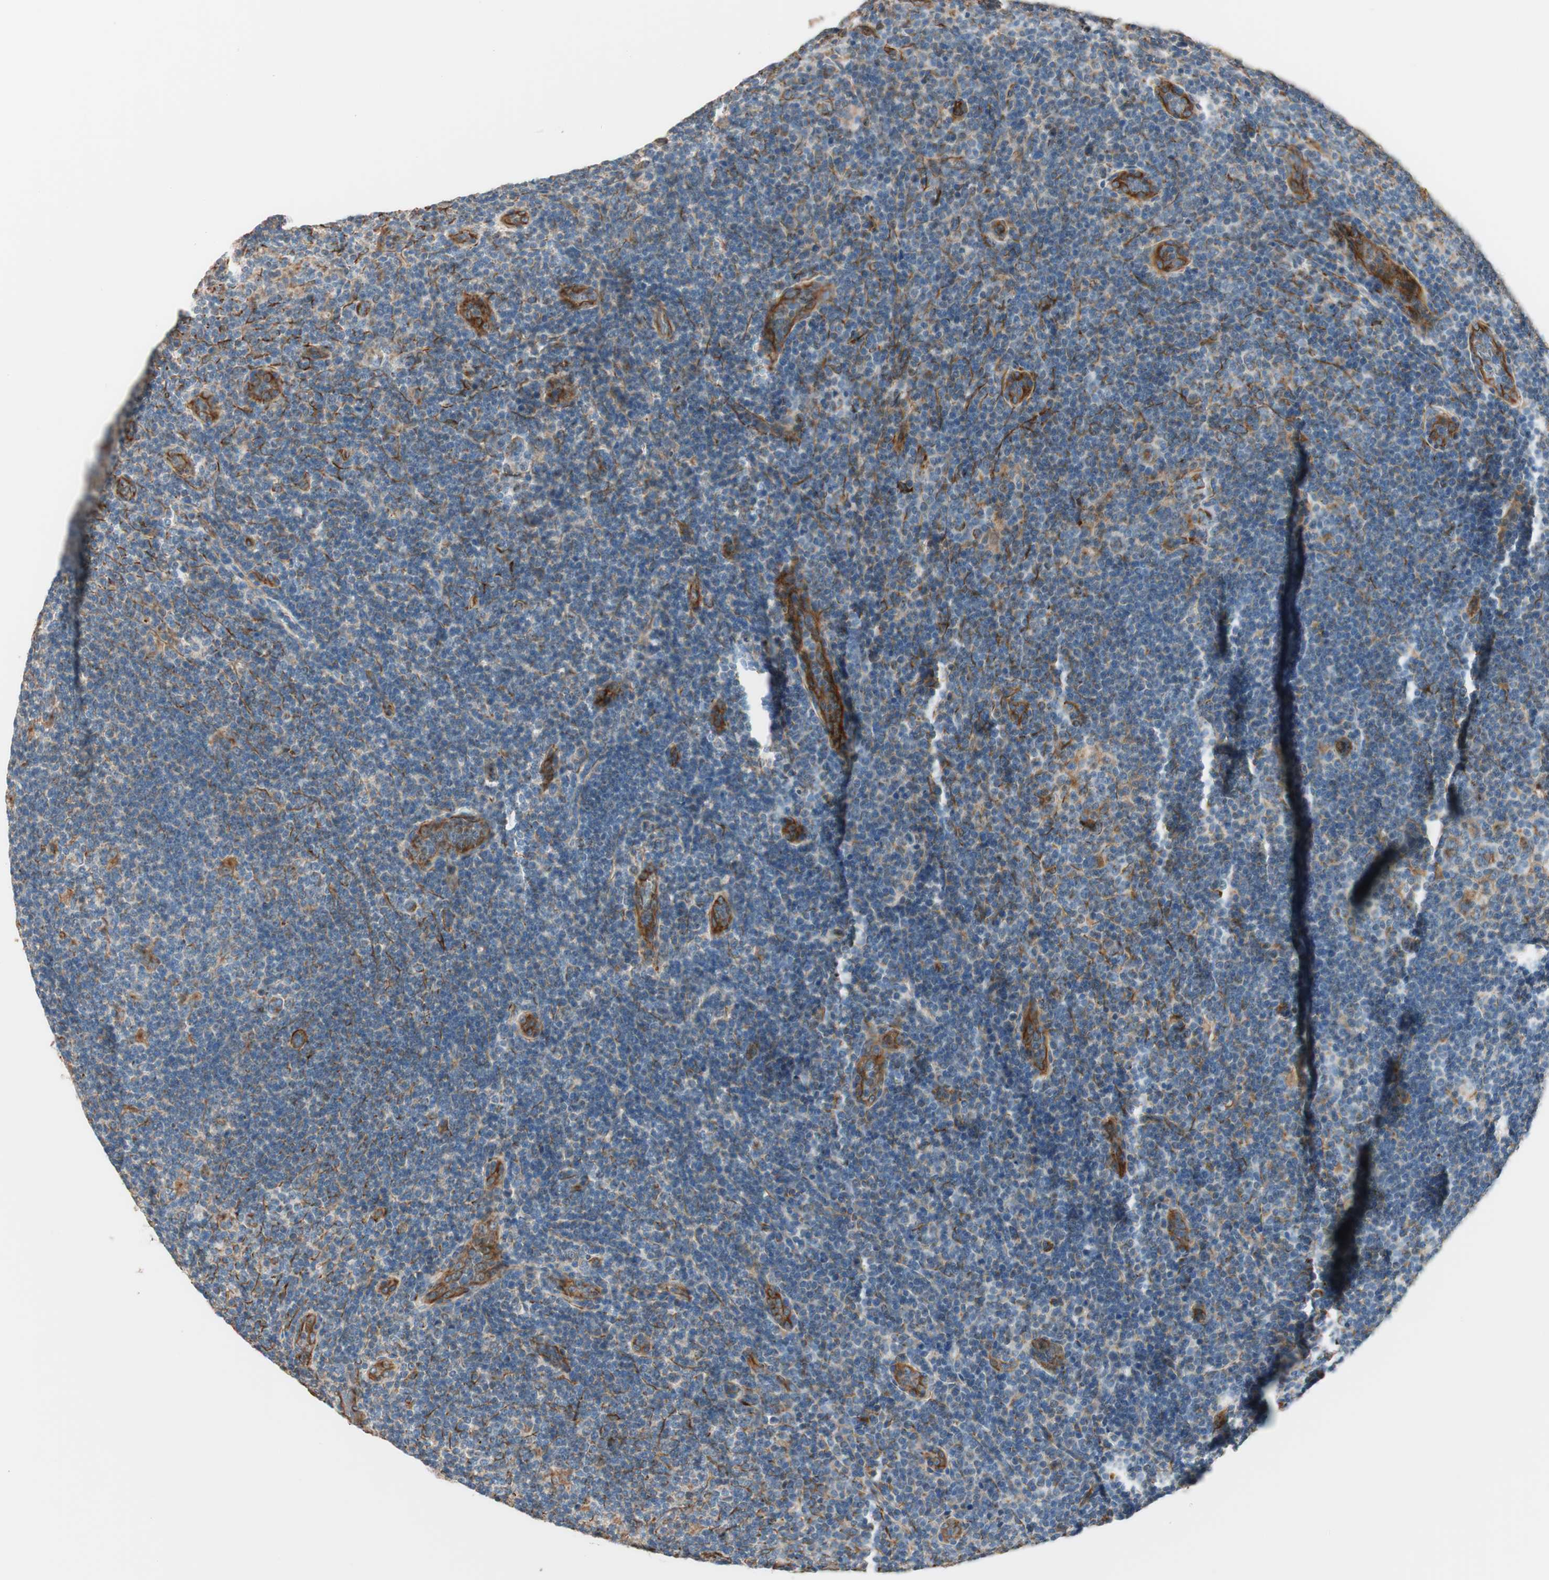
{"staining": {"intensity": "weak", "quantity": ">75%", "location": "cytoplasmic/membranous"}, "tissue": "lymphoma", "cell_type": "Tumor cells", "image_type": "cancer", "snomed": [{"axis": "morphology", "description": "Hodgkin's disease, NOS"}, {"axis": "topography", "description": "Lymph node"}], "caption": "Immunohistochemistry (DAB) staining of human Hodgkin's disease displays weak cytoplasmic/membranous protein staining in approximately >75% of tumor cells.", "gene": "SRCIN1", "patient": {"sex": "female", "age": 57}}